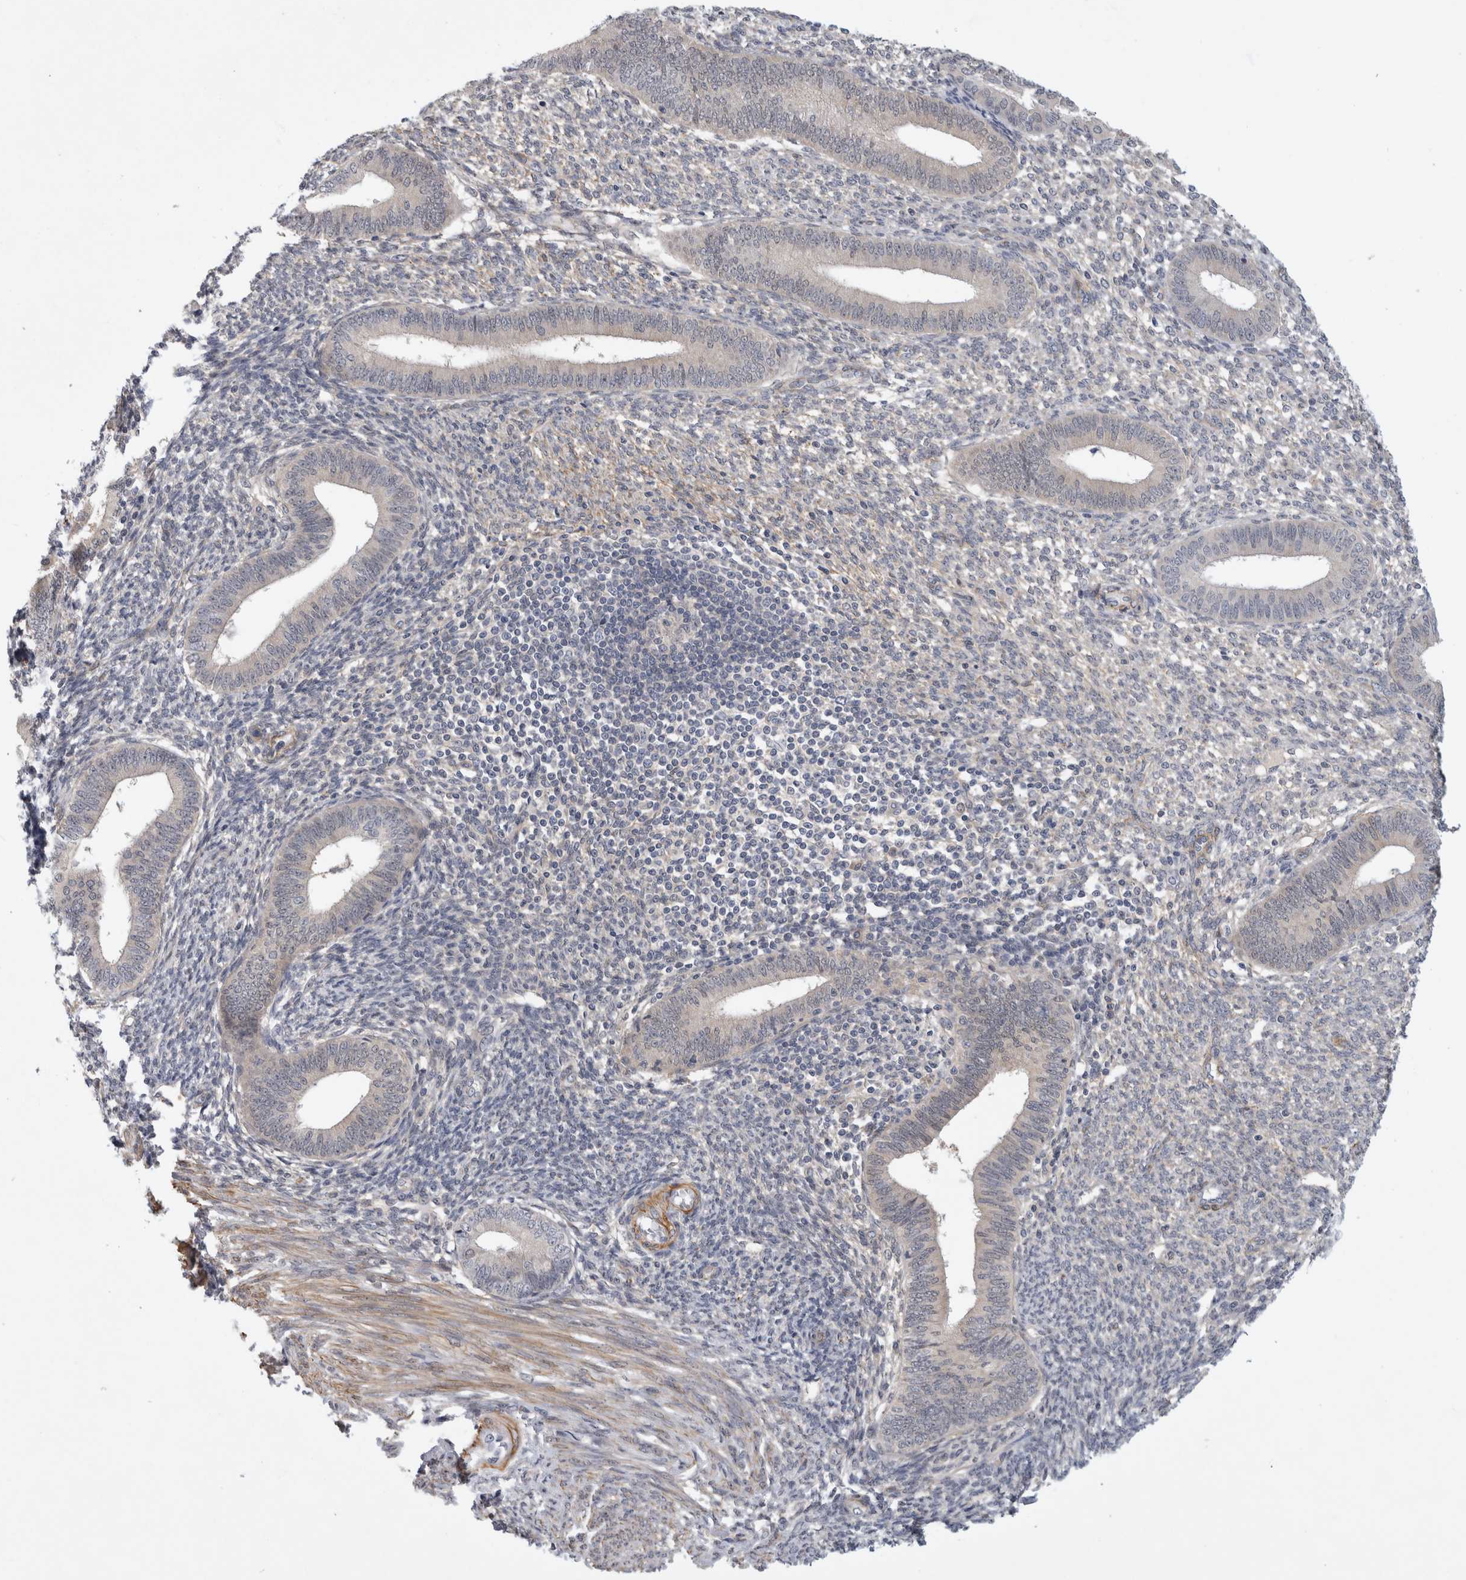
{"staining": {"intensity": "negative", "quantity": "none", "location": "none"}, "tissue": "endometrium", "cell_type": "Cells in endometrial stroma", "image_type": "normal", "snomed": [{"axis": "morphology", "description": "Normal tissue, NOS"}, {"axis": "topography", "description": "Endometrium"}], "caption": "A micrograph of endometrium stained for a protein displays no brown staining in cells in endometrial stroma.", "gene": "PGM1", "patient": {"sex": "female", "age": 46}}